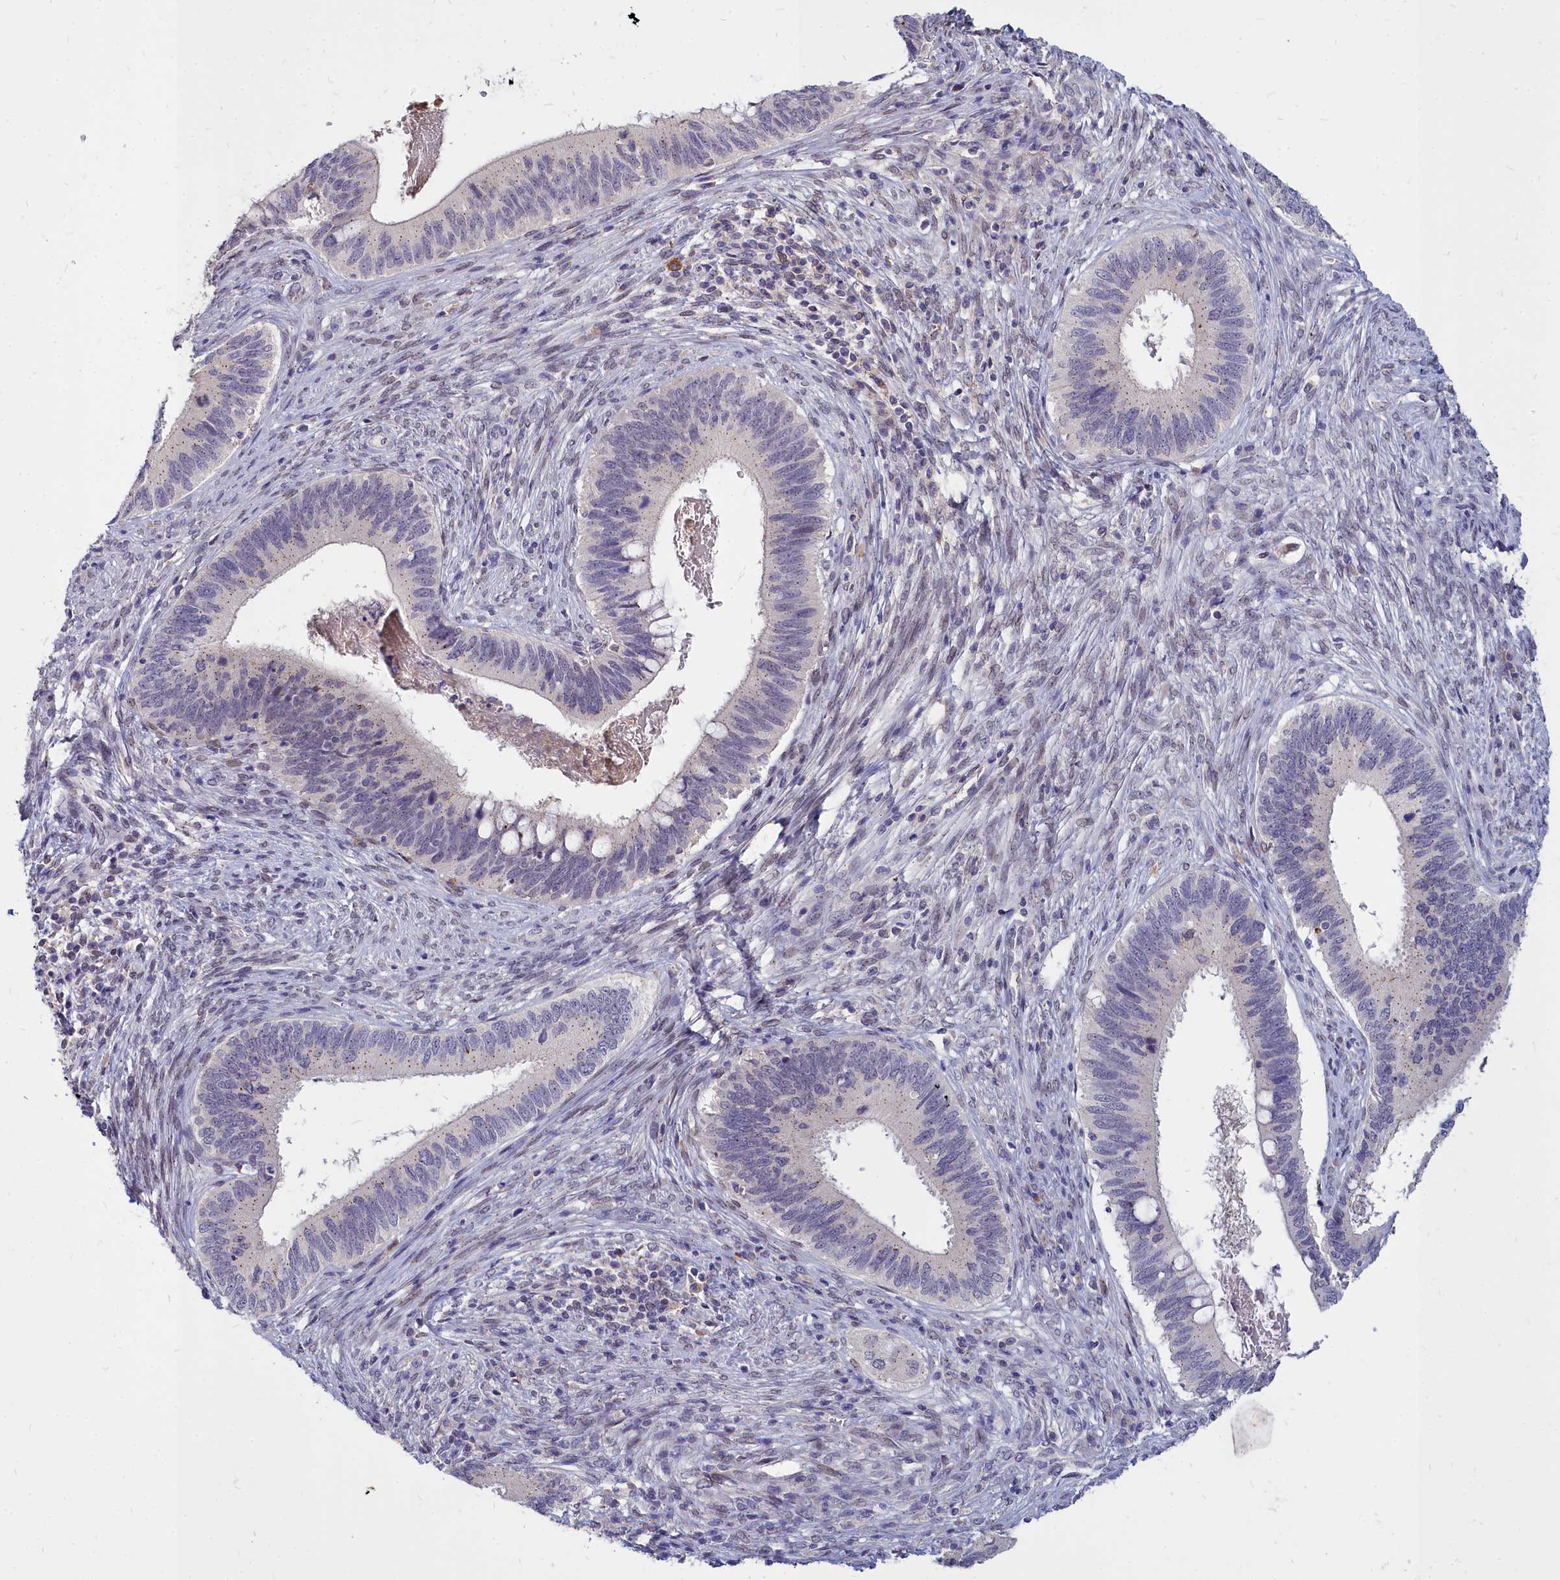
{"staining": {"intensity": "weak", "quantity": "25%-75%", "location": "cytoplasmic/membranous"}, "tissue": "cervical cancer", "cell_type": "Tumor cells", "image_type": "cancer", "snomed": [{"axis": "morphology", "description": "Adenocarcinoma, NOS"}, {"axis": "topography", "description": "Cervix"}], "caption": "Protein analysis of cervical adenocarcinoma tissue shows weak cytoplasmic/membranous positivity in approximately 25%-75% of tumor cells.", "gene": "NOXA1", "patient": {"sex": "female", "age": 42}}